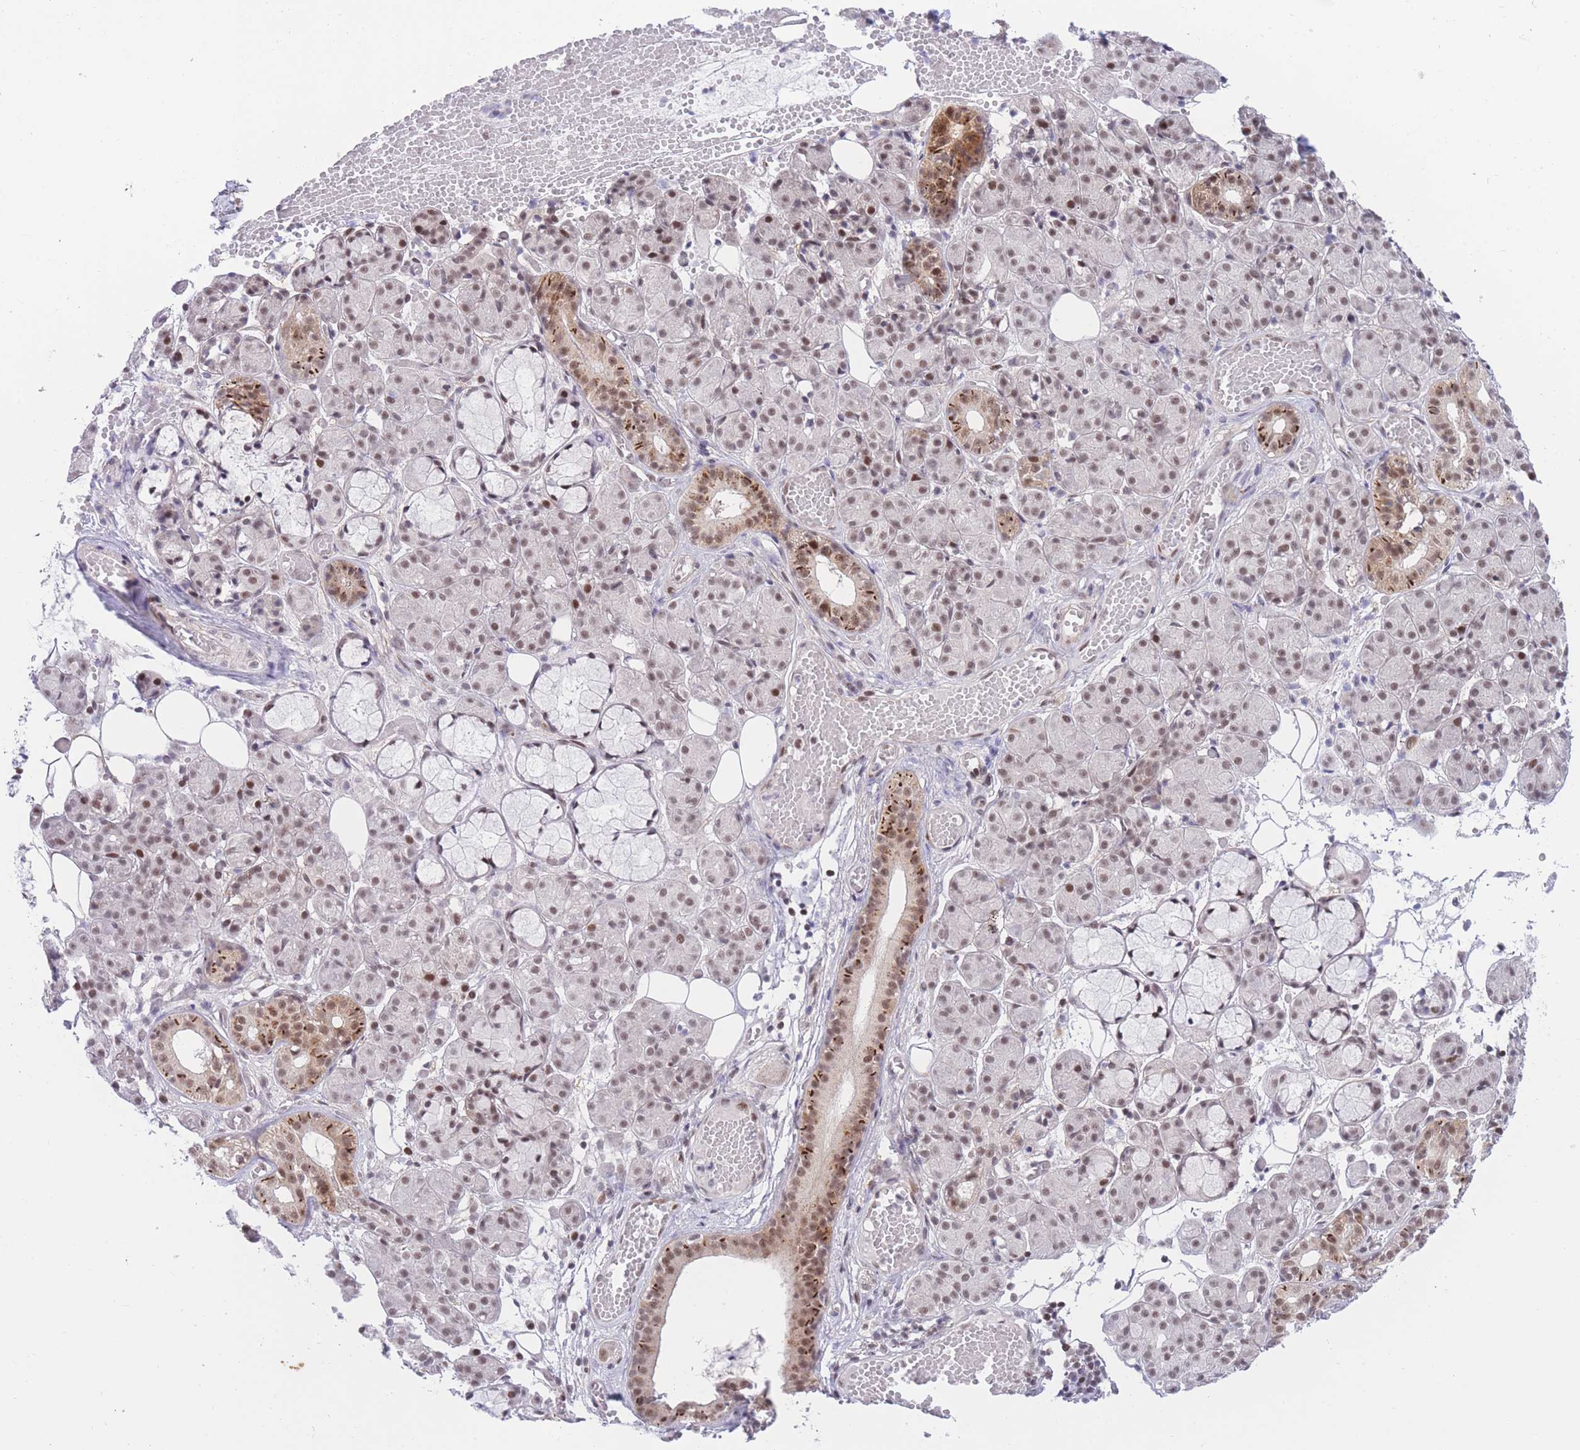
{"staining": {"intensity": "moderate", "quantity": "25%-75%", "location": "nuclear"}, "tissue": "salivary gland", "cell_type": "Glandular cells", "image_type": "normal", "snomed": [{"axis": "morphology", "description": "Normal tissue, NOS"}, {"axis": "topography", "description": "Salivary gland"}], "caption": "Protein staining demonstrates moderate nuclear staining in about 25%-75% of glandular cells in unremarkable salivary gland.", "gene": "PCIF1", "patient": {"sex": "male", "age": 63}}